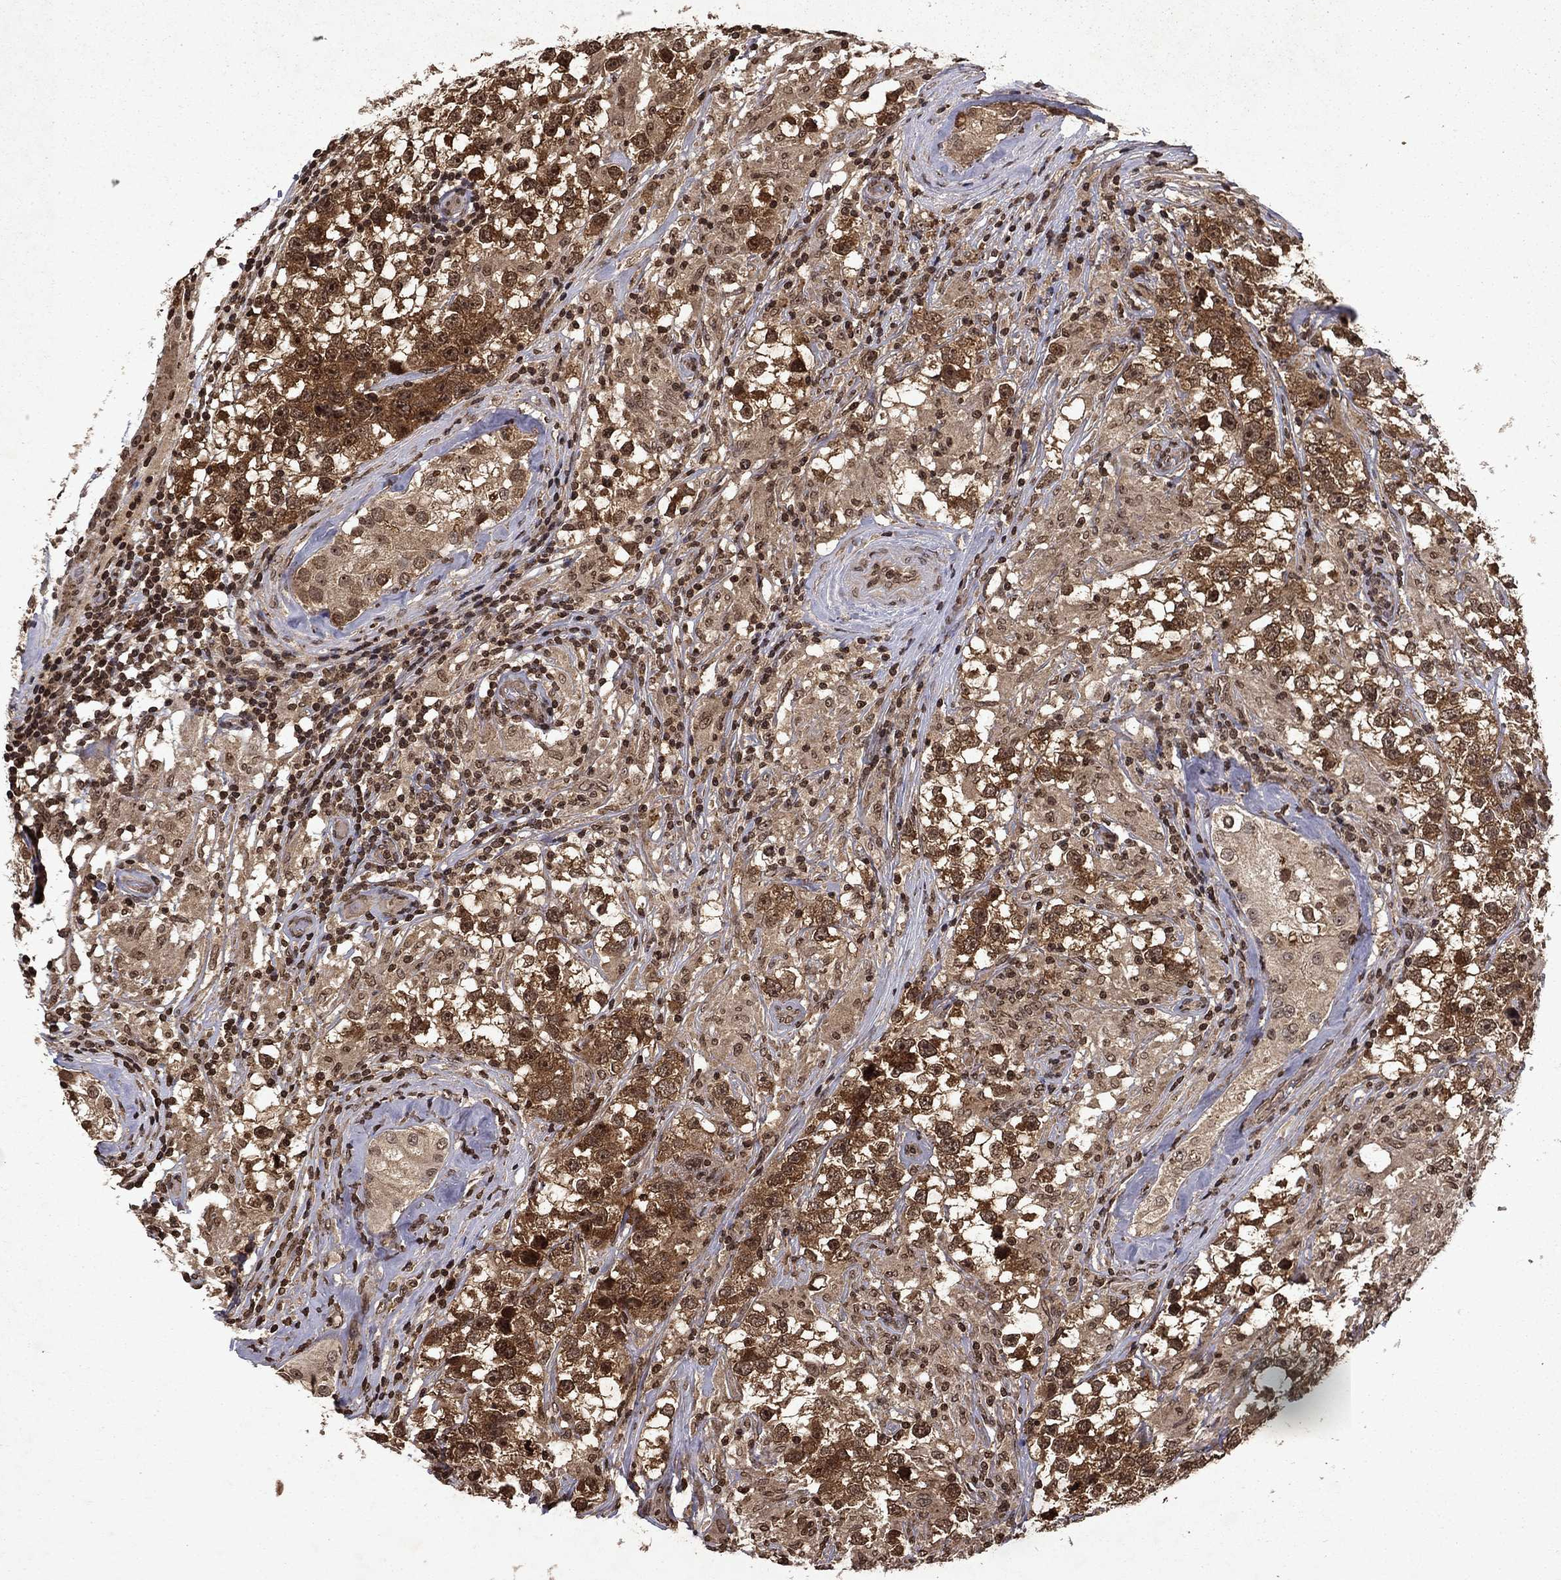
{"staining": {"intensity": "moderate", "quantity": ">75%", "location": "cytoplasmic/membranous"}, "tissue": "testis cancer", "cell_type": "Tumor cells", "image_type": "cancer", "snomed": [{"axis": "morphology", "description": "Seminoma, NOS"}, {"axis": "topography", "description": "Testis"}], "caption": "IHC (DAB (3,3'-diaminobenzidine)) staining of human testis seminoma displays moderate cytoplasmic/membranous protein positivity in about >75% of tumor cells.", "gene": "PIN4", "patient": {"sex": "male", "age": 46}}